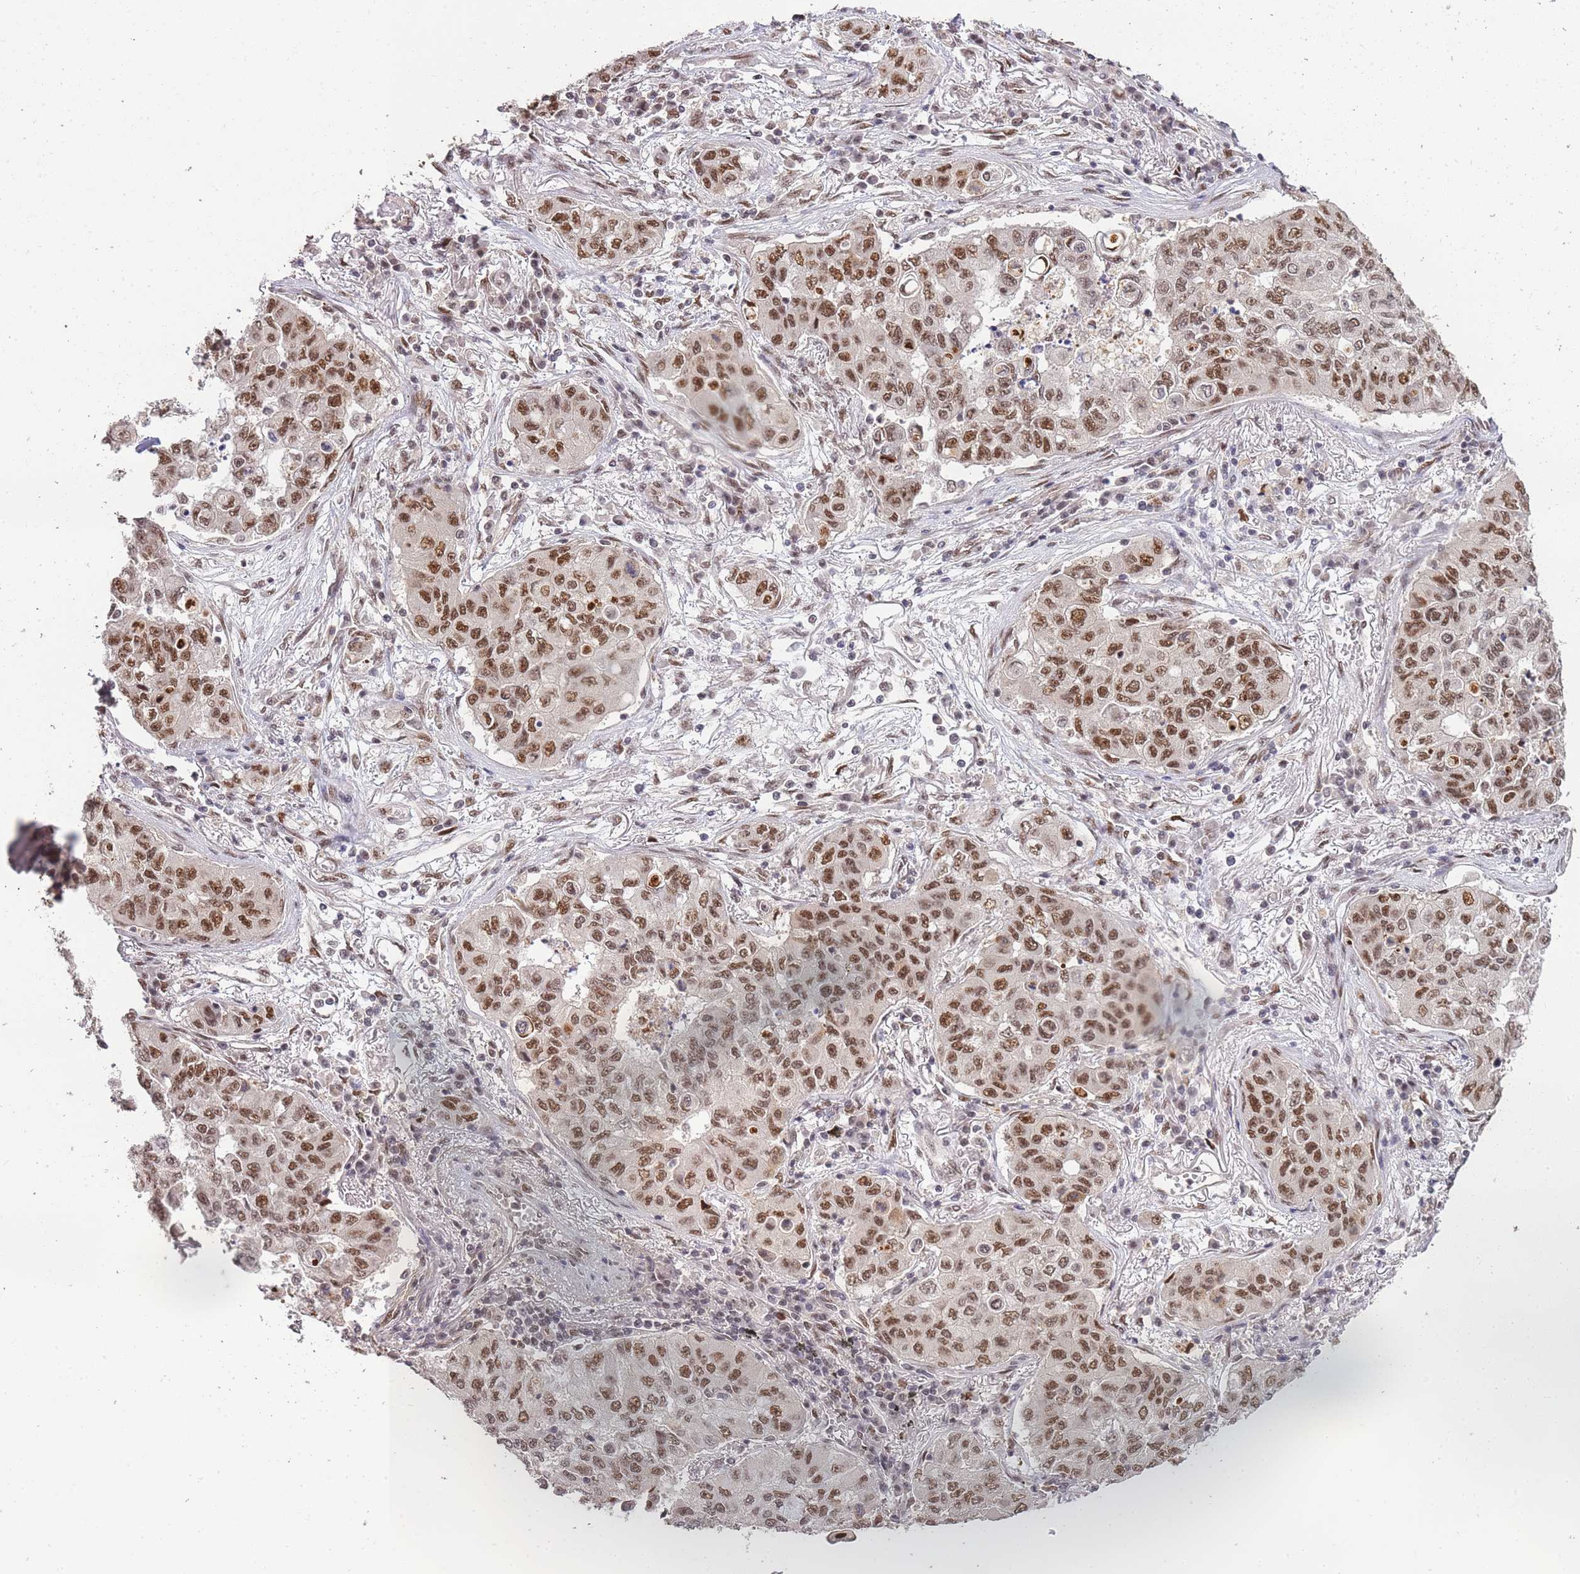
{"staining": {"intensity": "moderate", "quantity": ">75%", "location": "nuclear"}, "tissue": "lung cancer", "cell_type": "Tumor cells", "image_type": "cancer", "snomed": [{"axis": "morphology", "description": "Squamous cell carcinoma, NOS"}, {"axis": "topography", "description": "Lung"}], "caption": "Tumor cells exhibit medium levels of moderate nuclear positivity in approximately >75% of cells in lung cancer (squamous cell carcinoma).", "gene": "PRKDC", "patient": {"sex": "male", "age": 74}}